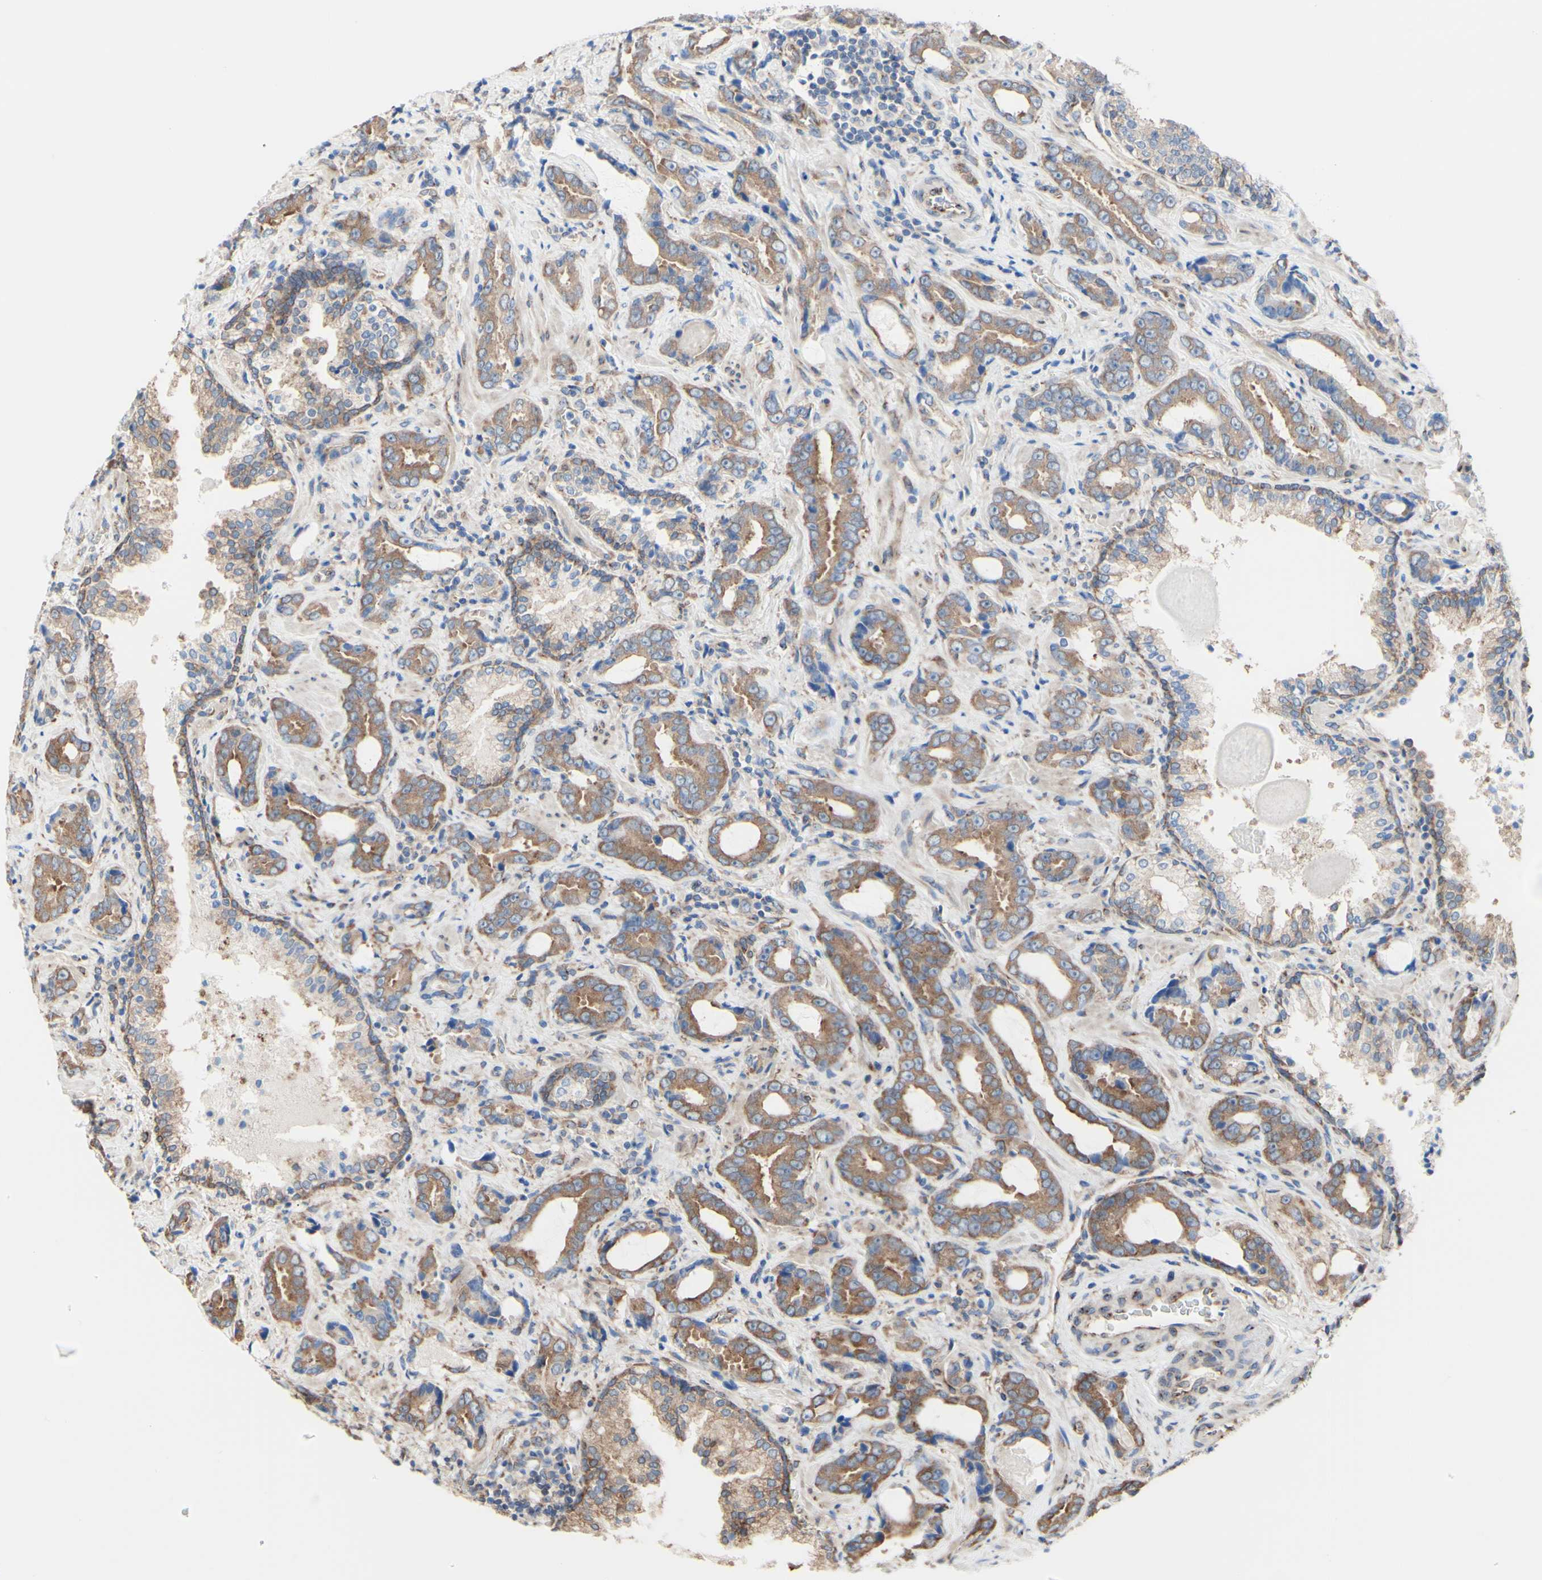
{"staining": {"intensity": "moderate", "quantity": ">75%", "location": "cytoplasmic/membranous"}, "tissue": "prostate cancer", "cell_type": "Tumor cells", "image_type": "cancer", "snomed": [{"axis": "morphology", "description": "Adenocarcinoma, Low grade"}, {"axis": "topography", "description": "Prostate"}], "caption": "IHC of human prostate adenocarcinoma (low-grade) exhibits medium levels of moderate cytoplasmic/membranous staining in about >75% of tumor cells.", "gene": "LRIG3", "patient": {"sex": "male", "age": 60}}